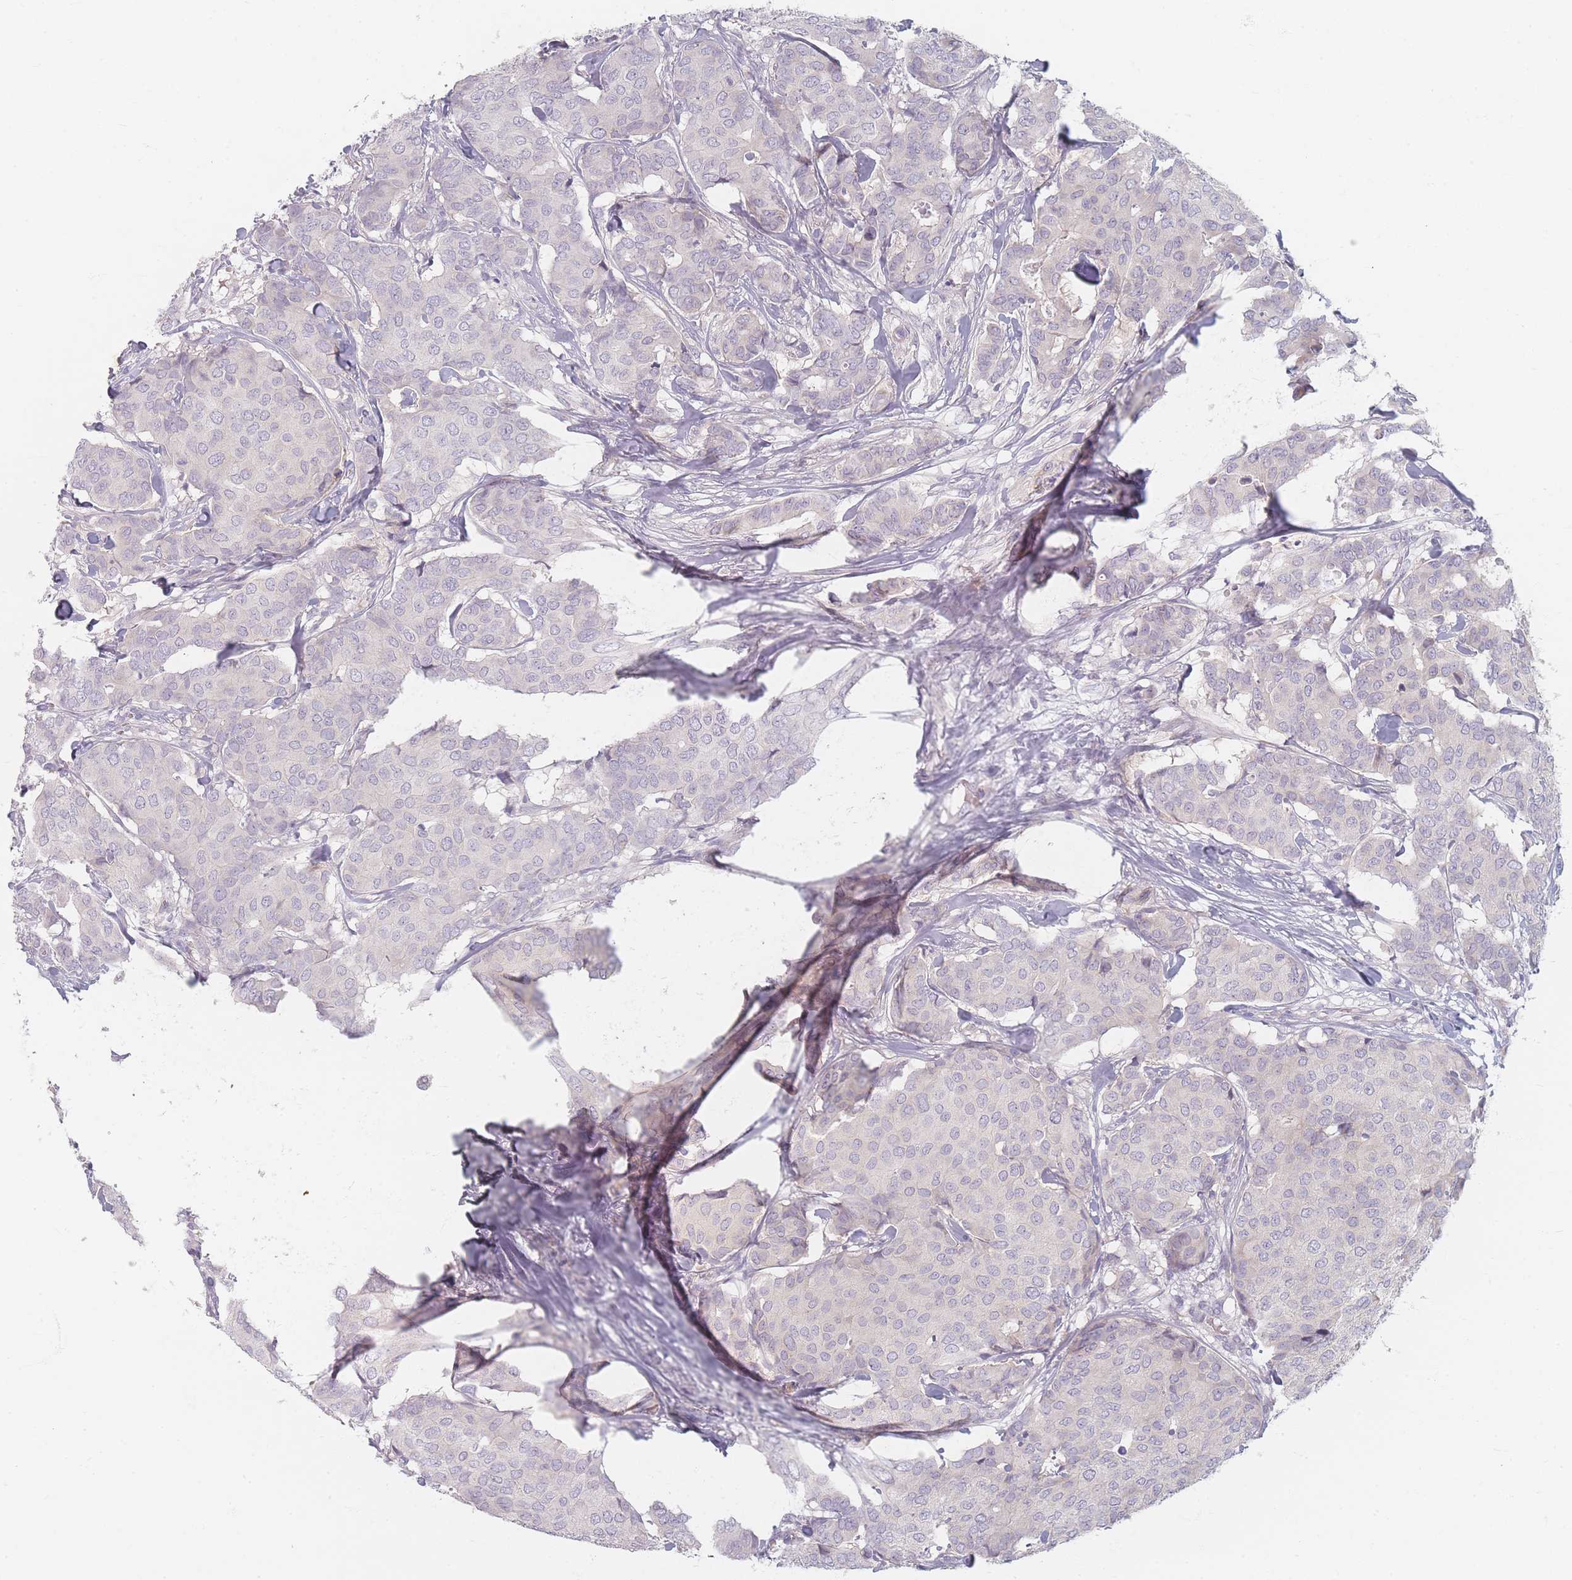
{"staining": {"intensity": "negative", "quantity": "none", "location": "none"}, "tissue": "breast cancer", "cell_type": "Tumor cells", "image_type": "cancer", "snomed": [{"axis": "morphology", "description": "Duct carcinoma"}, {"axis": "topography", "description": "Breast"}], "caption": "This is a photomicrograph of IHC staining of breast cancer (infiltrating ductal carcinoma), which shows no staining in tumor cells.", "gene": "TMOD1", "patient": {"sex": "female", "age": 75}}